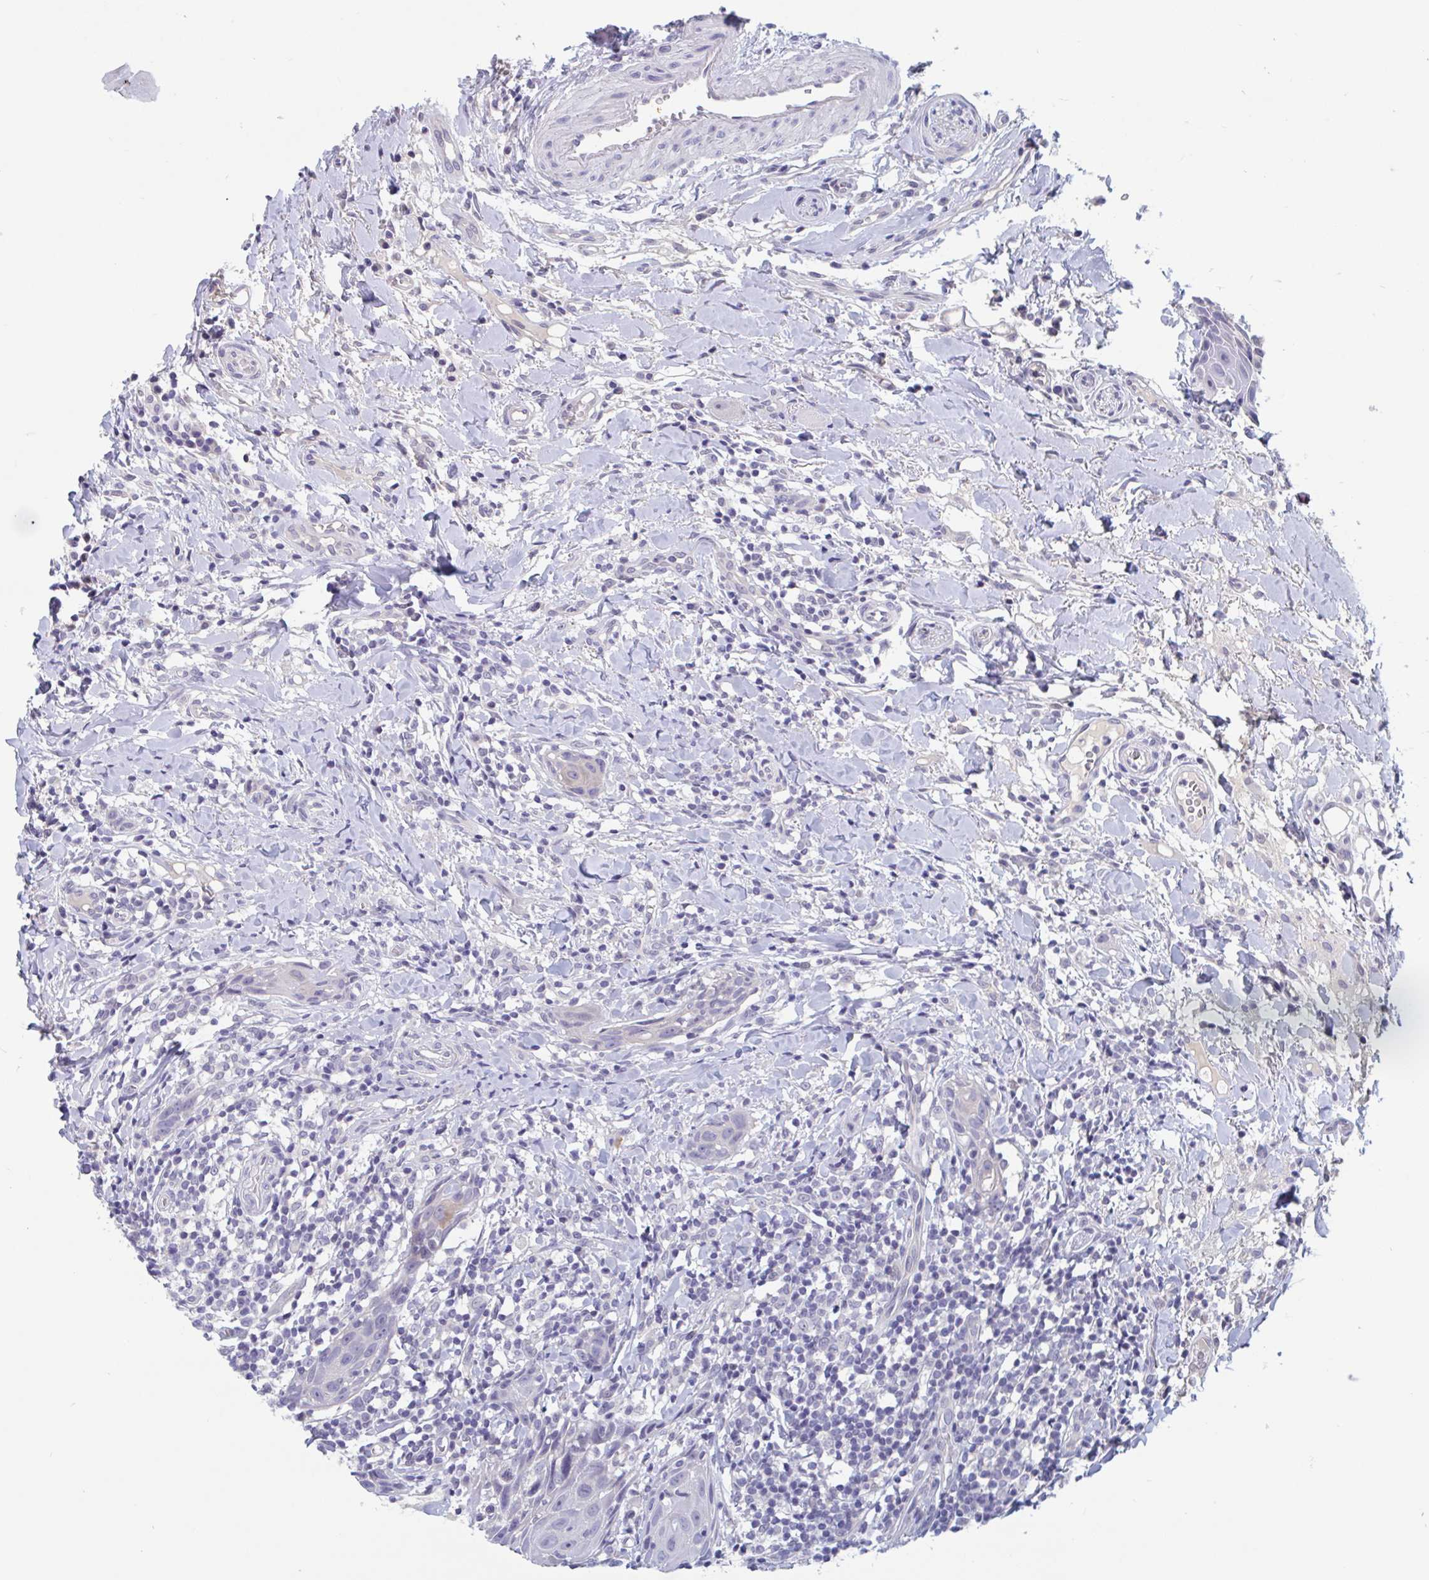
{"staining": {"intensity": "negative", "quantity": "none", "location": "none"}, "tissue": "head and neck cancer", "cell_type": "Tumor cells", "image_type": "cancer", "snomed": [{"axis": "morphology", "description": "Squamous cell carcinoma, NOS"}, {"axis": "topography", "description": "Oral tissue"}, {"axis": "topography", "description": "Head-Neck"}], "caption": "A photomicrograph of human head and neck cancer is negative for staining in tumor cells.", "gene": "UNKL", "patient": {"sex": "male", "age": 49}}